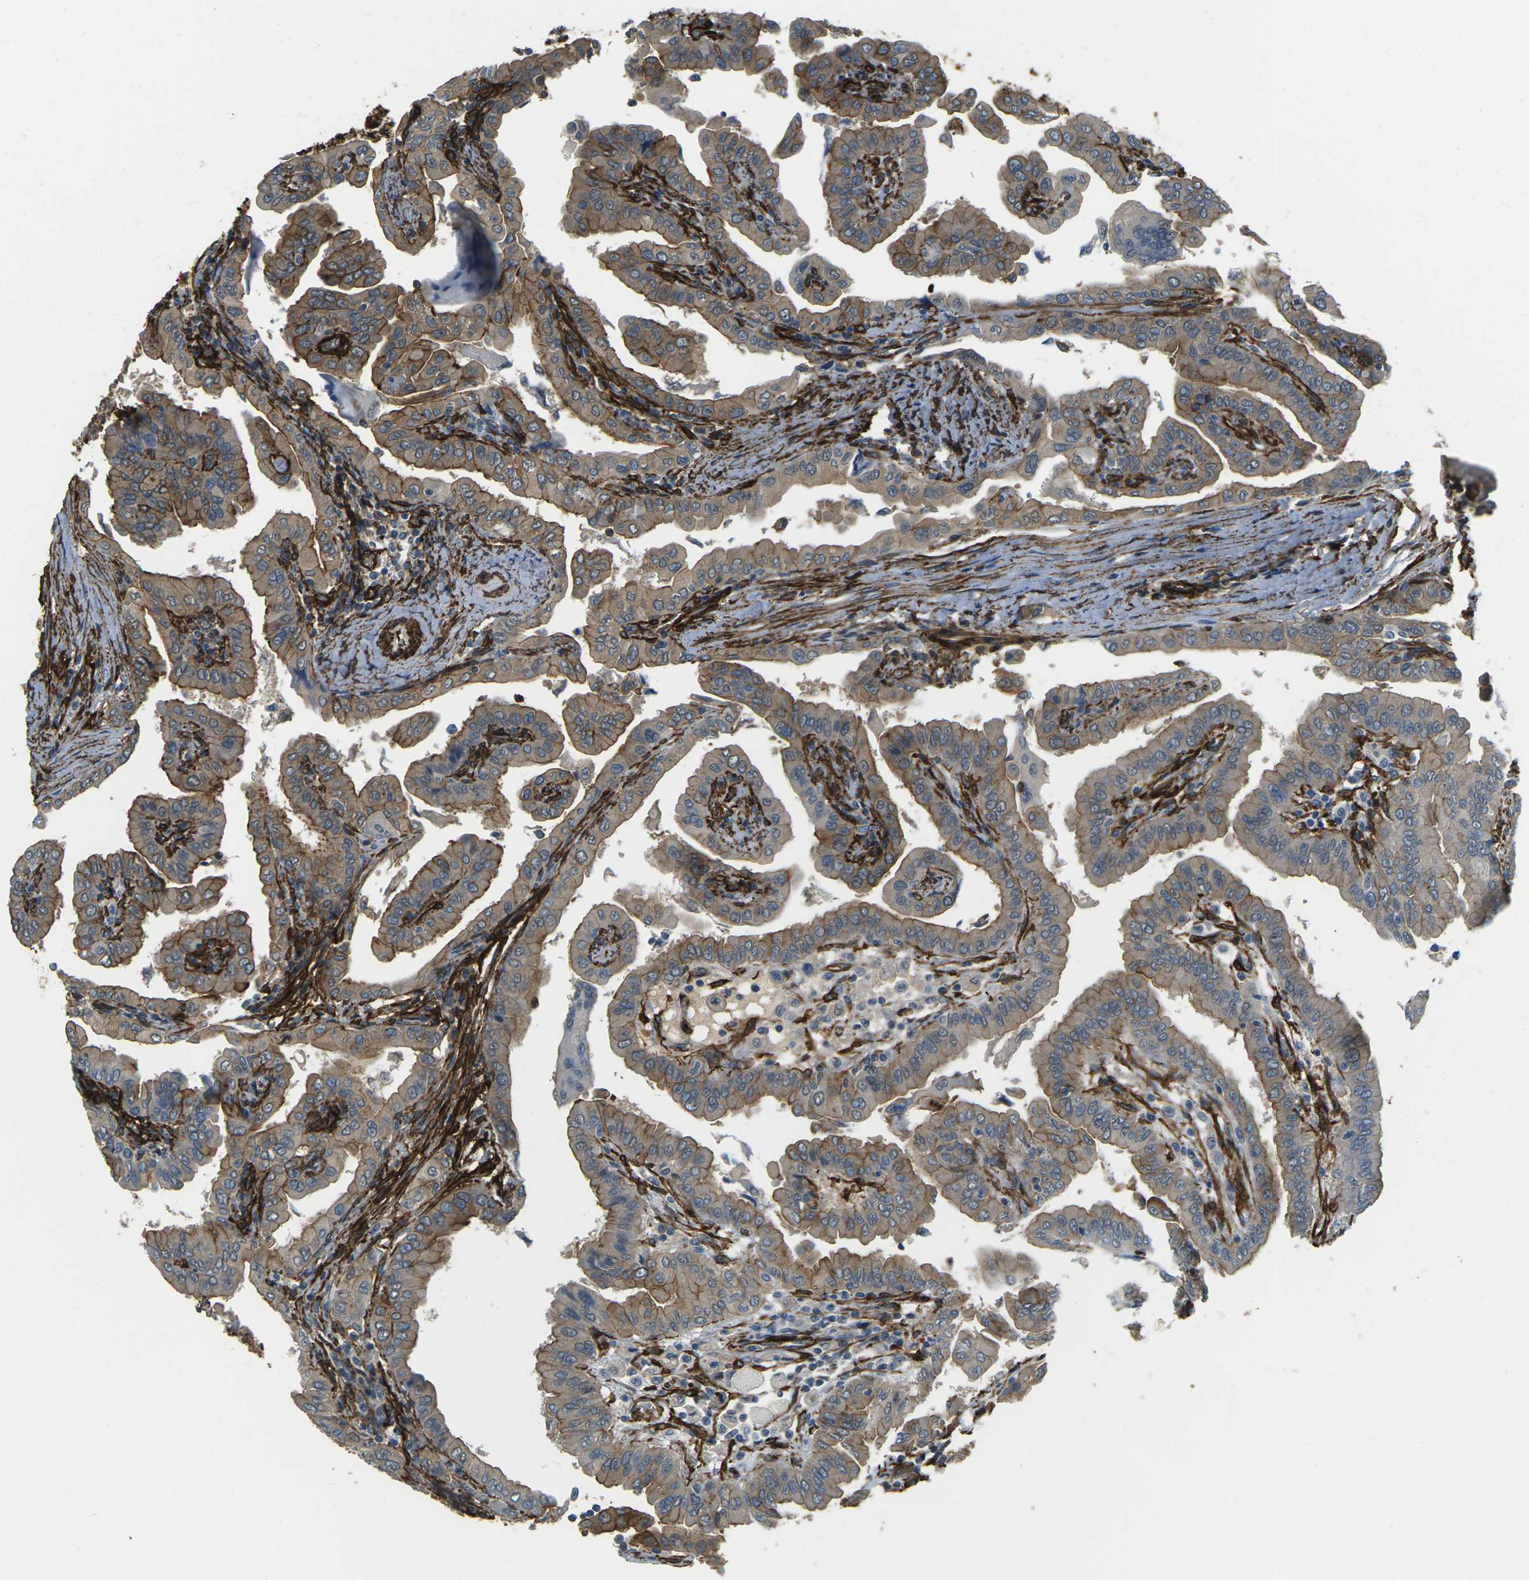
{"staining": {"intensity": "moderate", "quantity": ">75%", "location": "cytoplasmic/membranous"}, "tissue": "thyroid cancer", "cell_type": "Tumor cells", "image_type": "cancer", "snomed": [{"axis": "morphology", "description": "Papillary adenocarcinoma, NOS"}, {"axis": "topography", "description": "Thyroid gland"}], "caption": "Thyroid cancer was stained to show a protein in brown. There is medium levels of moderate cytoplasmic/membranous positivity in approximately >75% of tumor cells. The protein is stained brown, and the nuclei are stained in blue (DAB (3,3'-diaminobenzidine) IHC with brightfield microscopy, high magnification).", "gene": "GRAMD1C", "patient": {"sex": "male", "age": 33}}